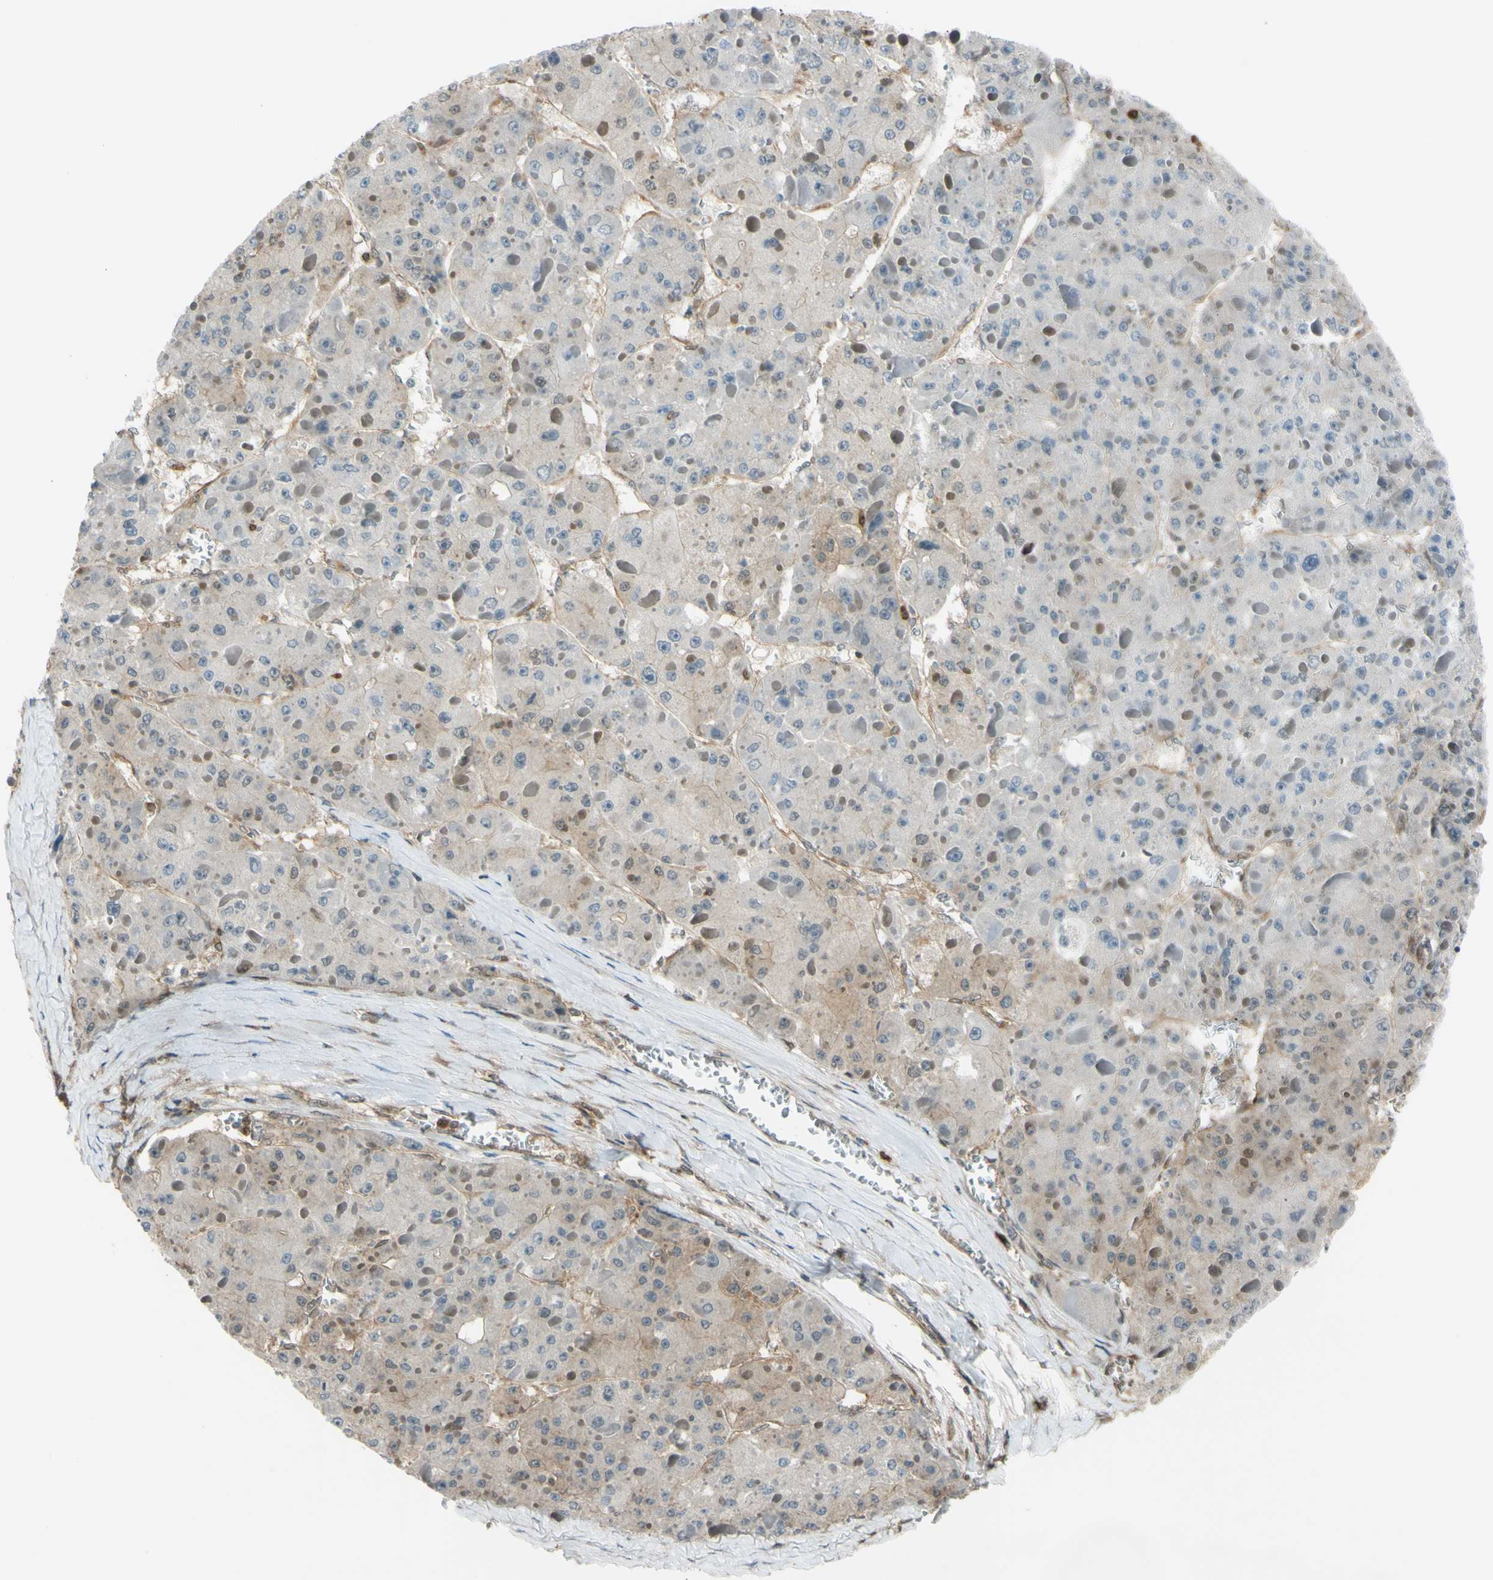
{"staining": {"intensity": "weak", "quantity": "<25%", "location": "cytoplasmic/membranous"}, "tissue": "liver cancer", "cell_type": "Tumor cells", "image_type": "cancer", "snomed": [{"axis": "morphology", "description": "Carcinoma, Hepatocellular, NOS"}, {"axis": "topography", "description": "Liver"}], "caption": "Immunohistochemical staining of liver hepatocellular carcinoma displays no significant staining in tumor cells.", "gene": "YWHAQ", "patient": {"sex": "female", "age": 73}}